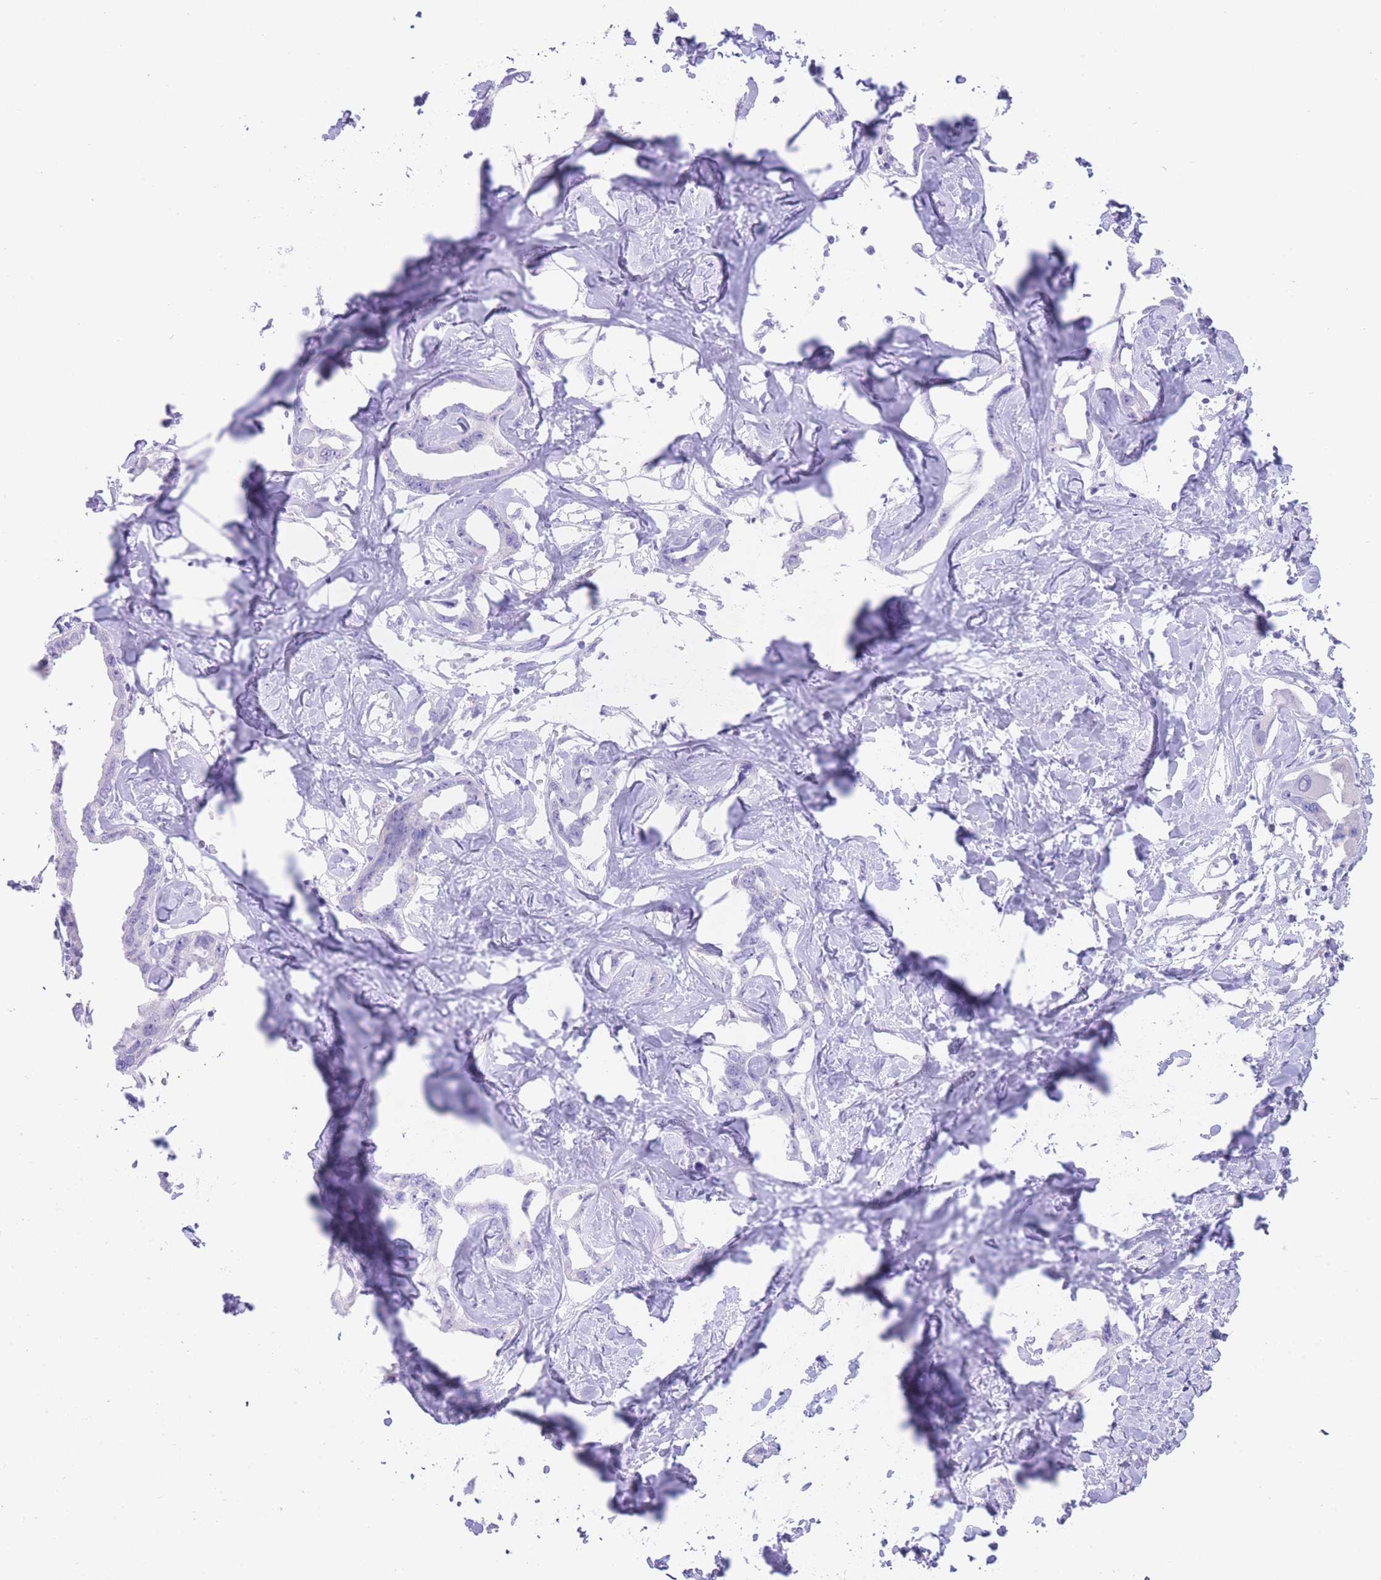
{"staining": {"intensity": "negative", "quantity": "none", "location": "none"}, "tissue": "liver cancer", "cell_type": "Tumor cells", "image_type": "cancer", "snomed": [{"axis": "morphology", "description": "Cholangiocarcinoma"}, {"axis": "topography", "description": "Liver"}], "caption": "Histopathology image shows no protein expression in tumor cells of cholangiocarcinoma (liver) tissue.", "gene": "QTRT1", "patient": {"sex": "male", "age": 59}}